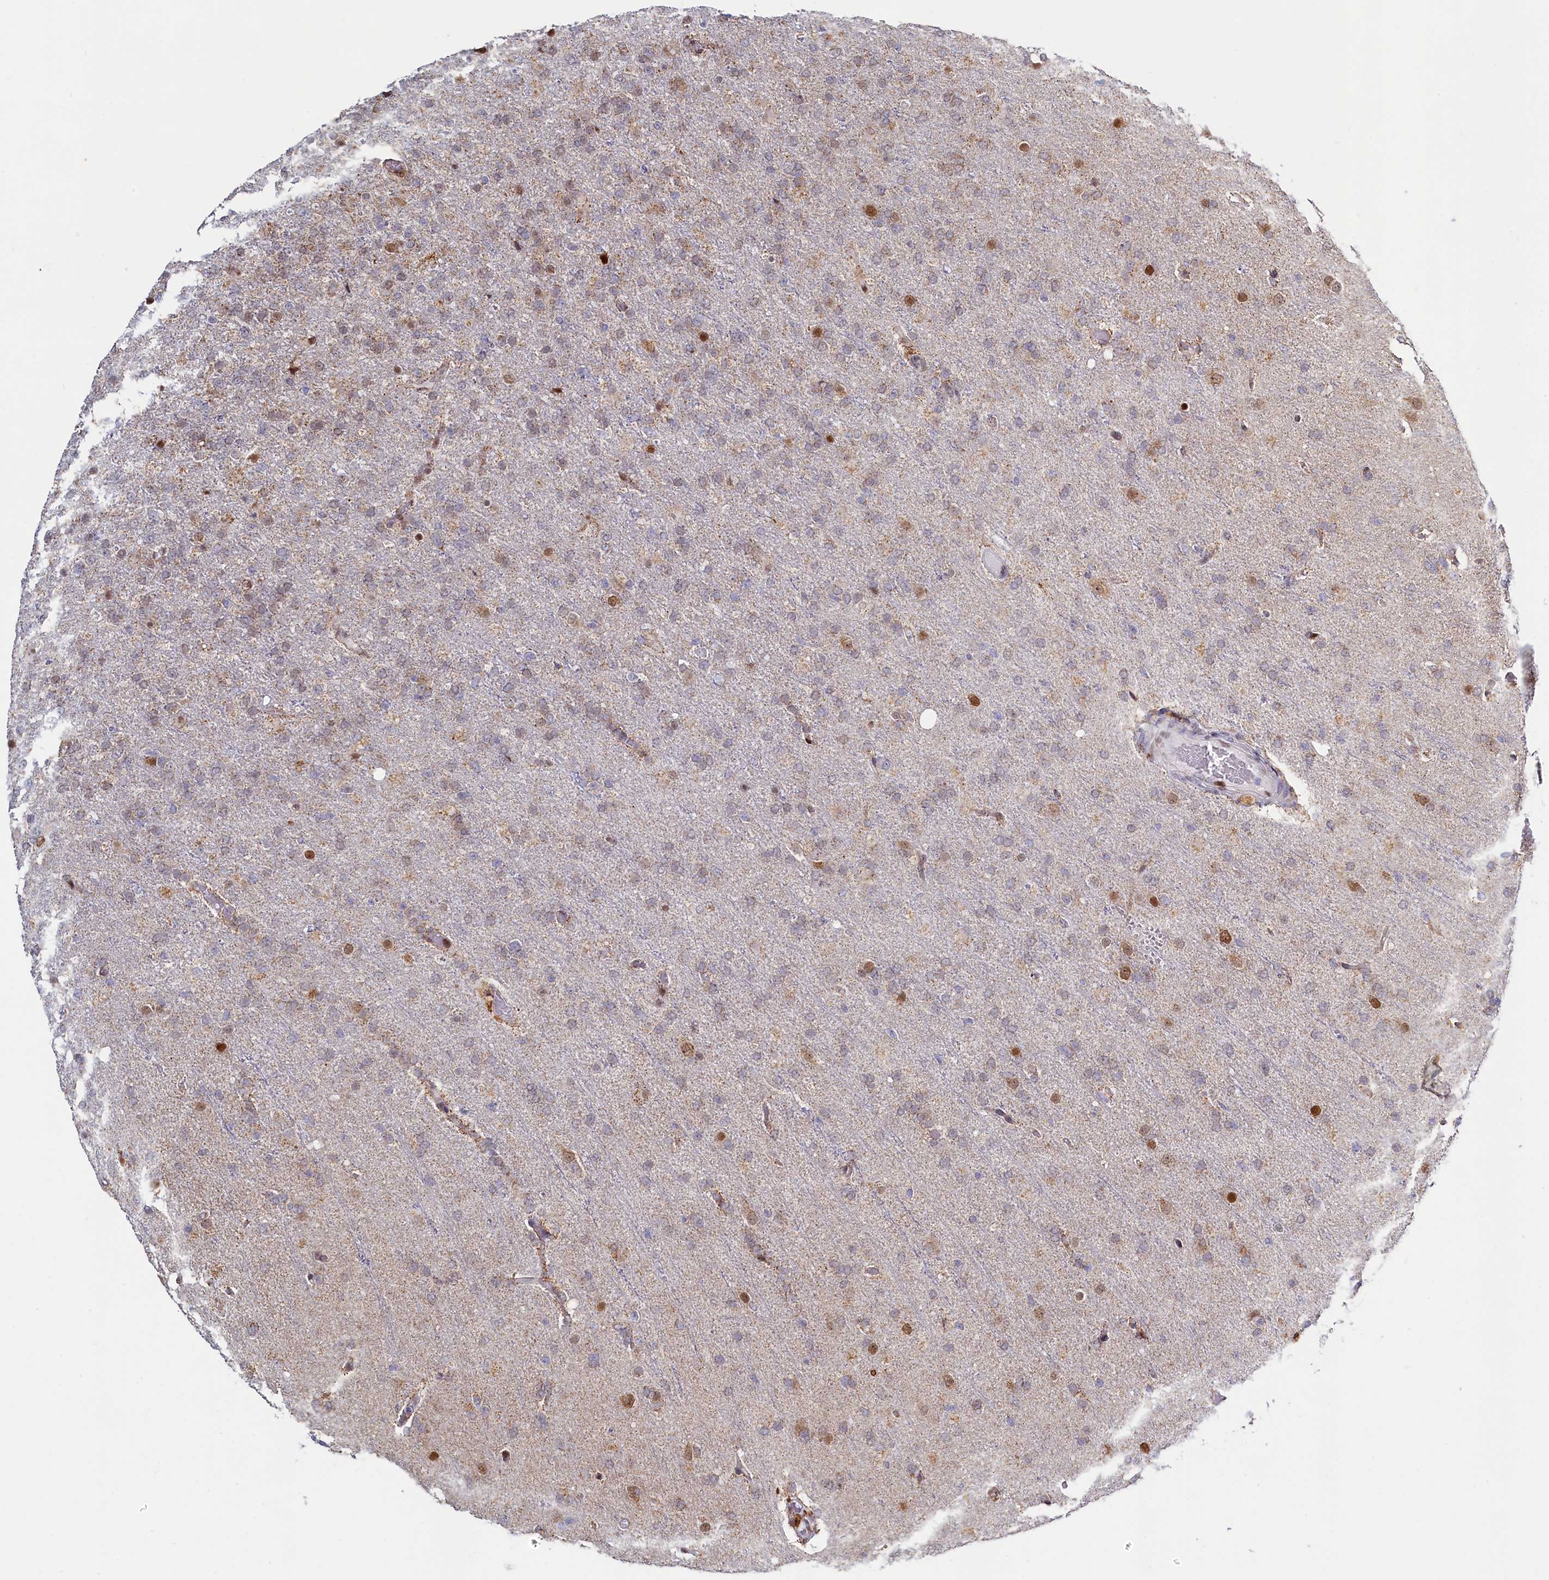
{"staining": {"intensity": "moderate", "quantity": "<25%", "location": "cytoplasmic/membranous,nuclear"}, "tissue": "glioma", "cell_type": "Tumor cells", "image_type": "cancer", "snomed": [{"axis": "morphology", "description": "Glioma, malignant, High grade"}, {"axis": "topography", "description": "Brain"}], "caption": "Protein staining exhibits moderate cytoplasmic/membranous and nuclear positivity in about <25% of tumor cells in glioma.", "gene": "HDGFL3", "patient": {"sex": "female", "age": 74}}